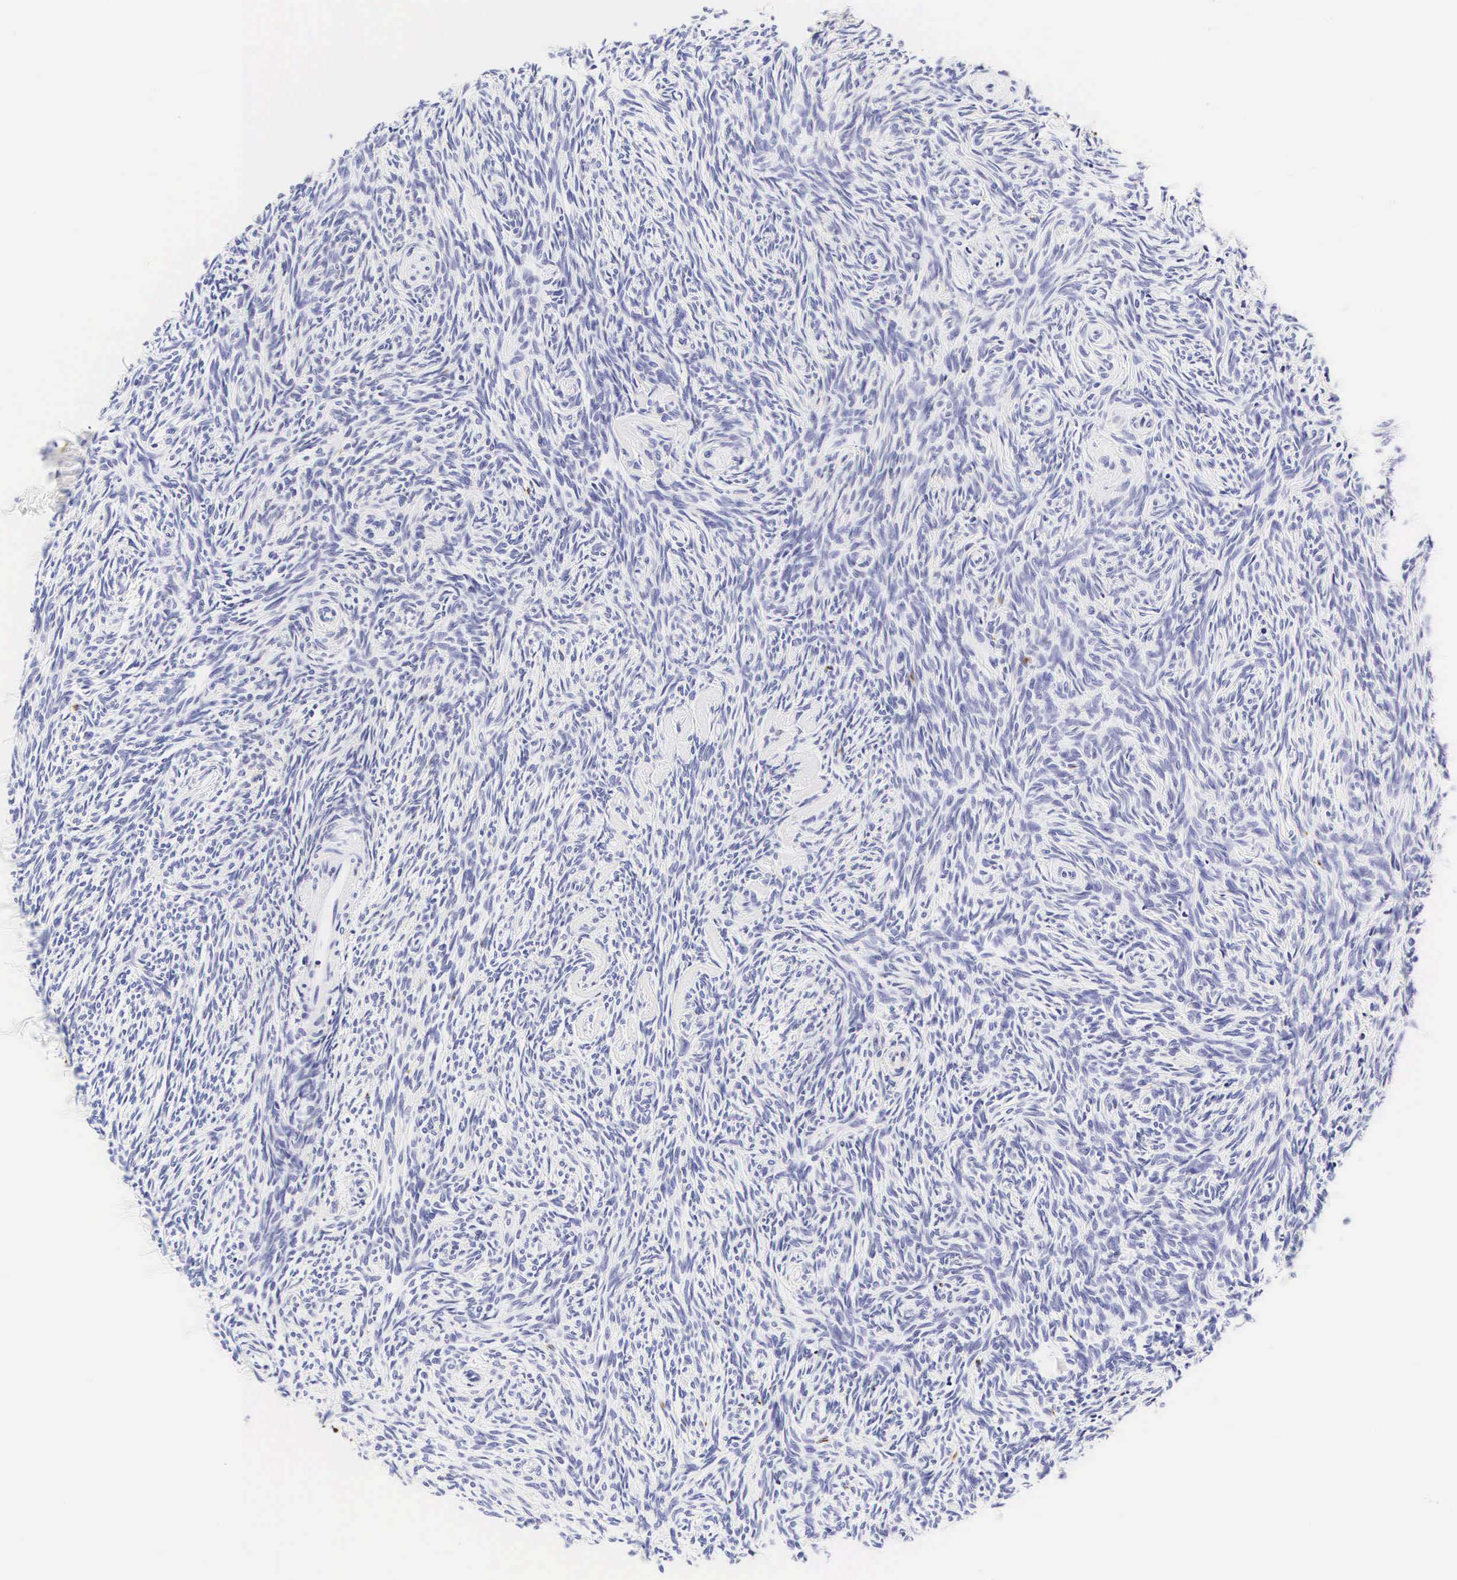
{"staining": {"intensity": "negative", "quantity": "none", "location": "none"}, "tissue": "ovary", "cell_type": "Ovarian stroma cells", "image_type": "normal", "snomed": [{"axis": "morphology", "description": "Normal tissue, NOS"}, {"axis": "topography", "description": "Ovary"}], "caption": "Protein analysis of benign ovary displays no significant positivity in ovarian stroma cells. (DAB (3,3'-diaminobenzidine) IHC visualized using brightfield microscopy, high magnification).", "gene": "KRT18", "patient": {"sex": "female", "age": 54}}